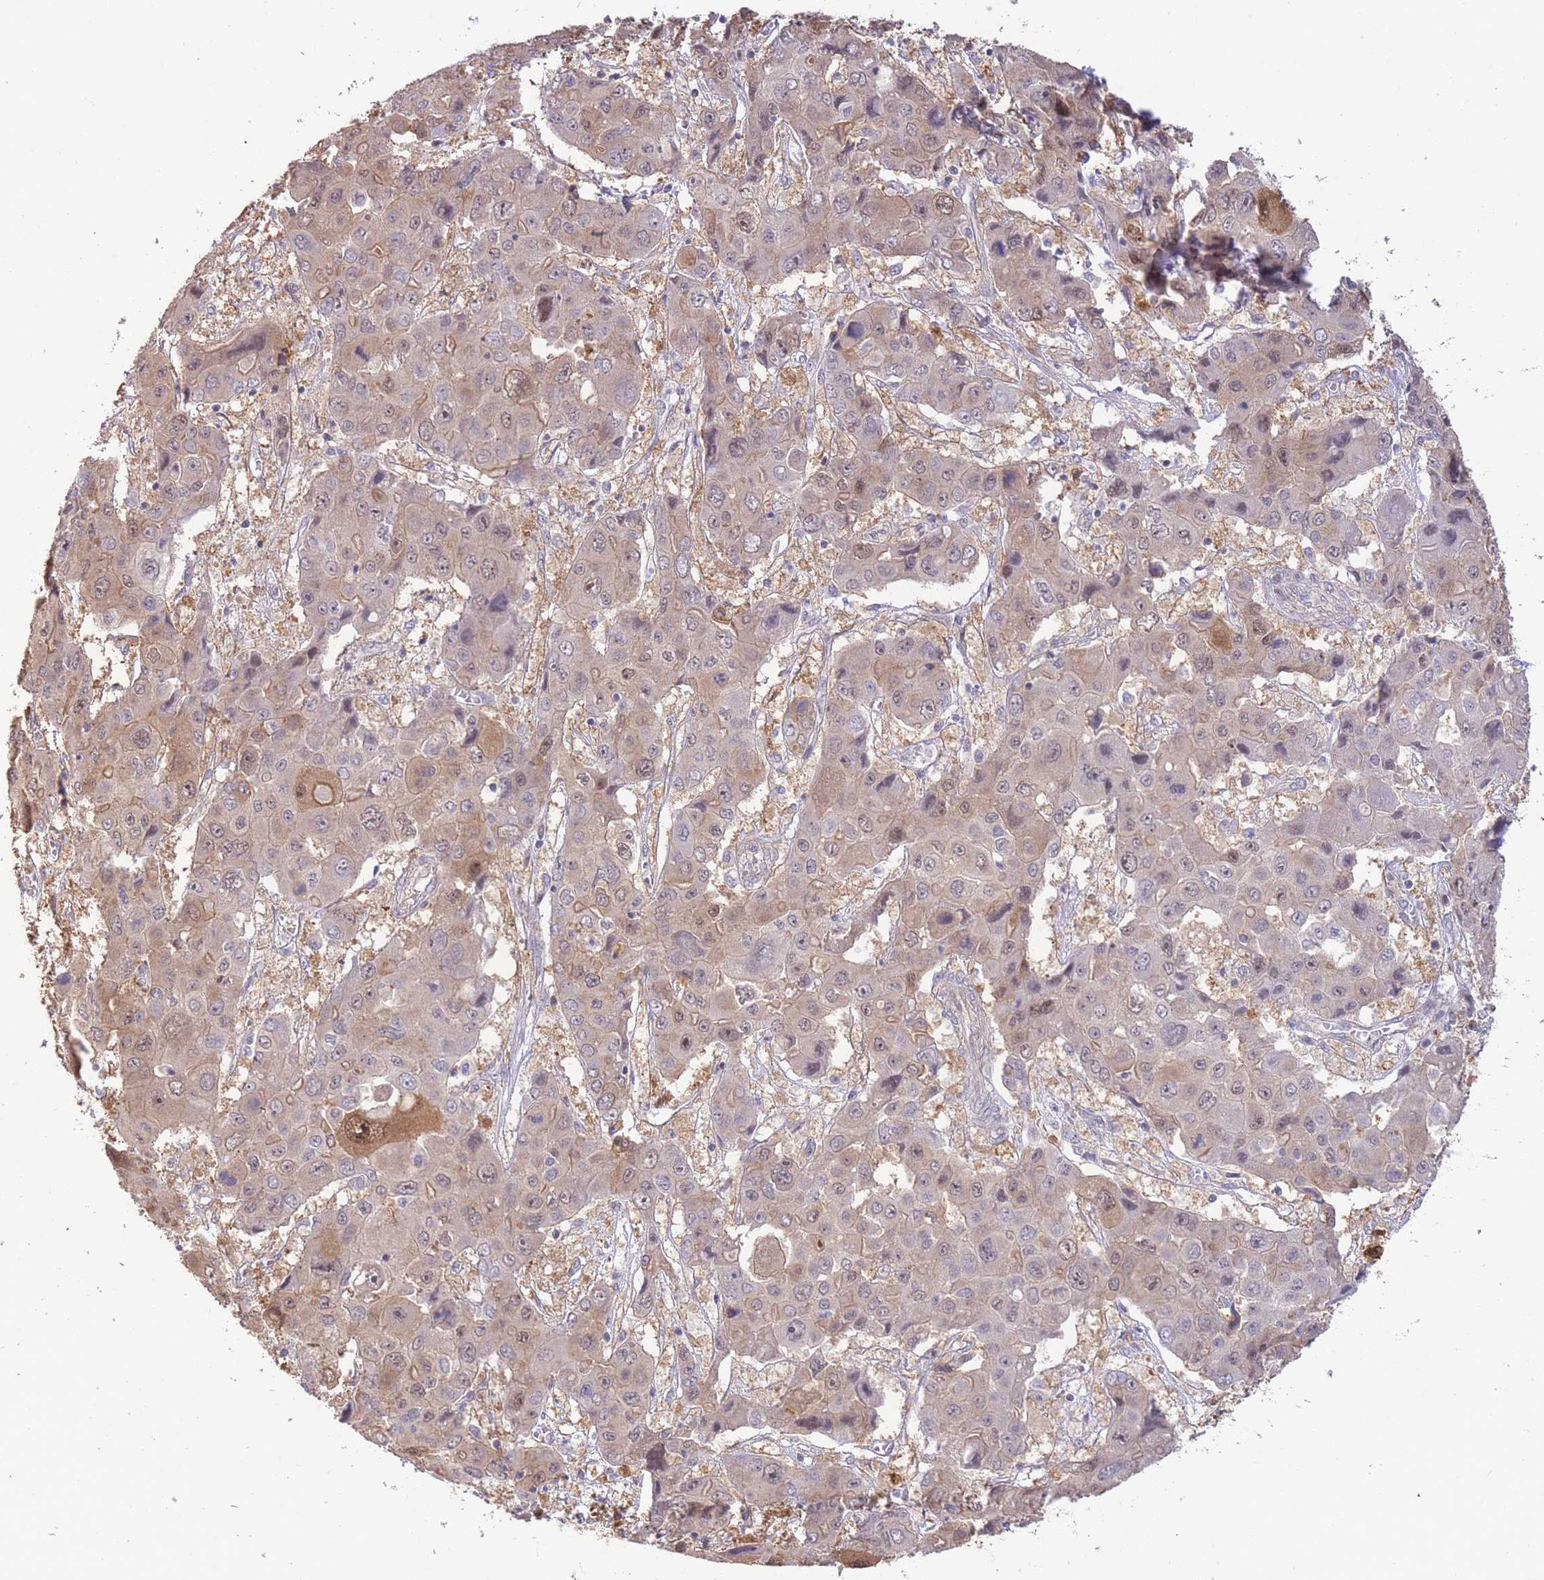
{"staining": {"intensity": "moderate", "quantity": "<25%", "location": "cytoplasmic/membranous,nuclear"}, "tissue": "liver cancer", "cell_type": "Tumor cells", "image_type": "cancer", "snomed": [{"axis": "morphology", "description": "Cholangiocarcinoma"}, {"axis": "topography", "description": "Liver"}], "caption": "Moderate cytoplasmic/membranous and nuclear protein staining is identified in about <25% of tumor cells in cholangiocarcinoma (liver).", "gene": "SMC6", "patient": {"sex": "male", "age": 67}}